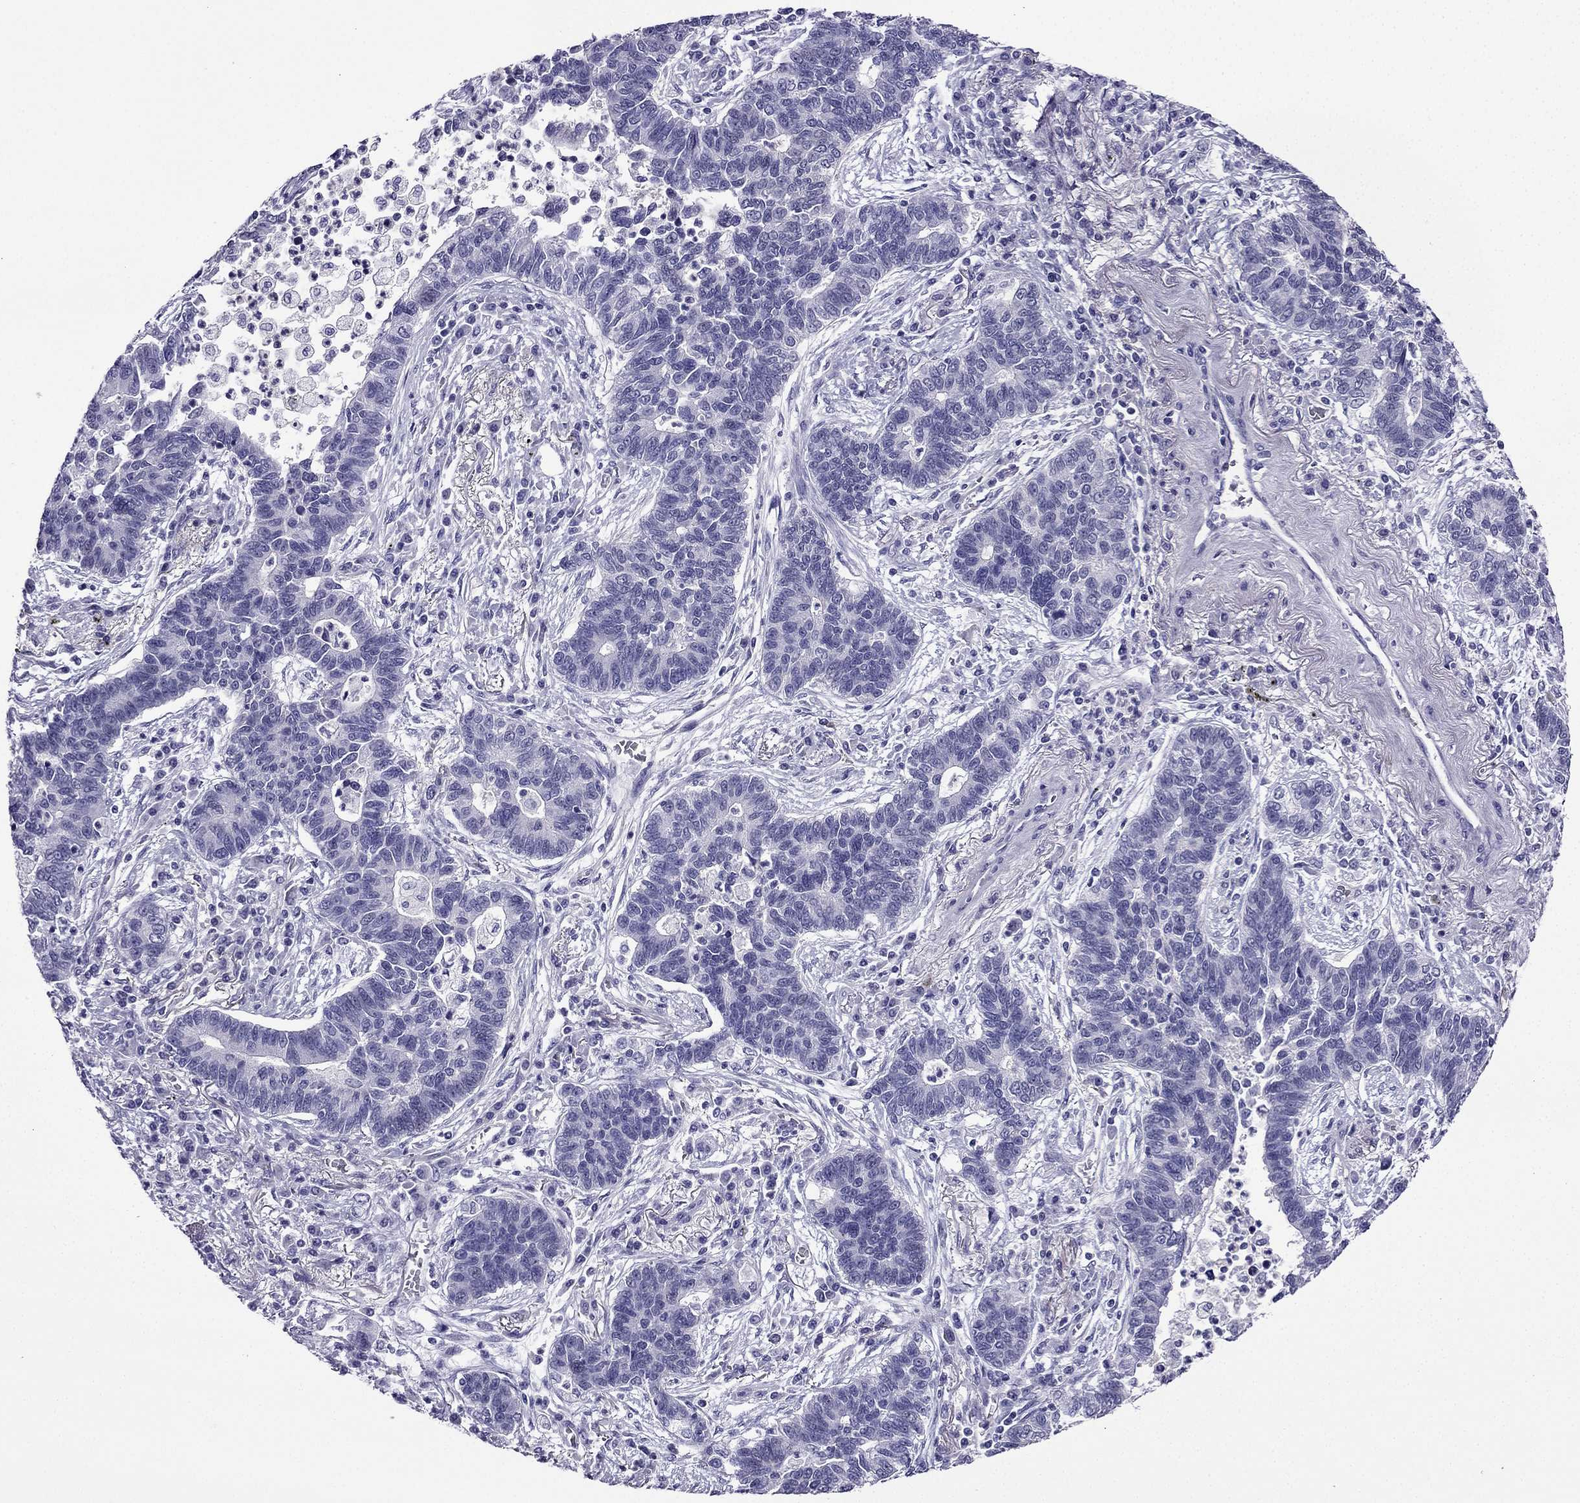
{"staining": {"intensity": "negative", "quantity": "none", "location": "none"}, "tissue": "lung cancer", "cell_type": "Tumor cells", "image_type": "cancer", "snomed": [{"axis": "morphology", "description": "Adenocarcinoma, NOS"}, {"axis": "topography", "description": "Lung"}], "caption": "Immunohistochemistry image of neoplastic tissue: human adenocarcinoma (lung) stained with DAB (3,3'-diaminobenzidine) displays no significant protein positivity in tumor cells.", "gene": "KCNJ10", "patient": {"sex": "female", "age": 57}}